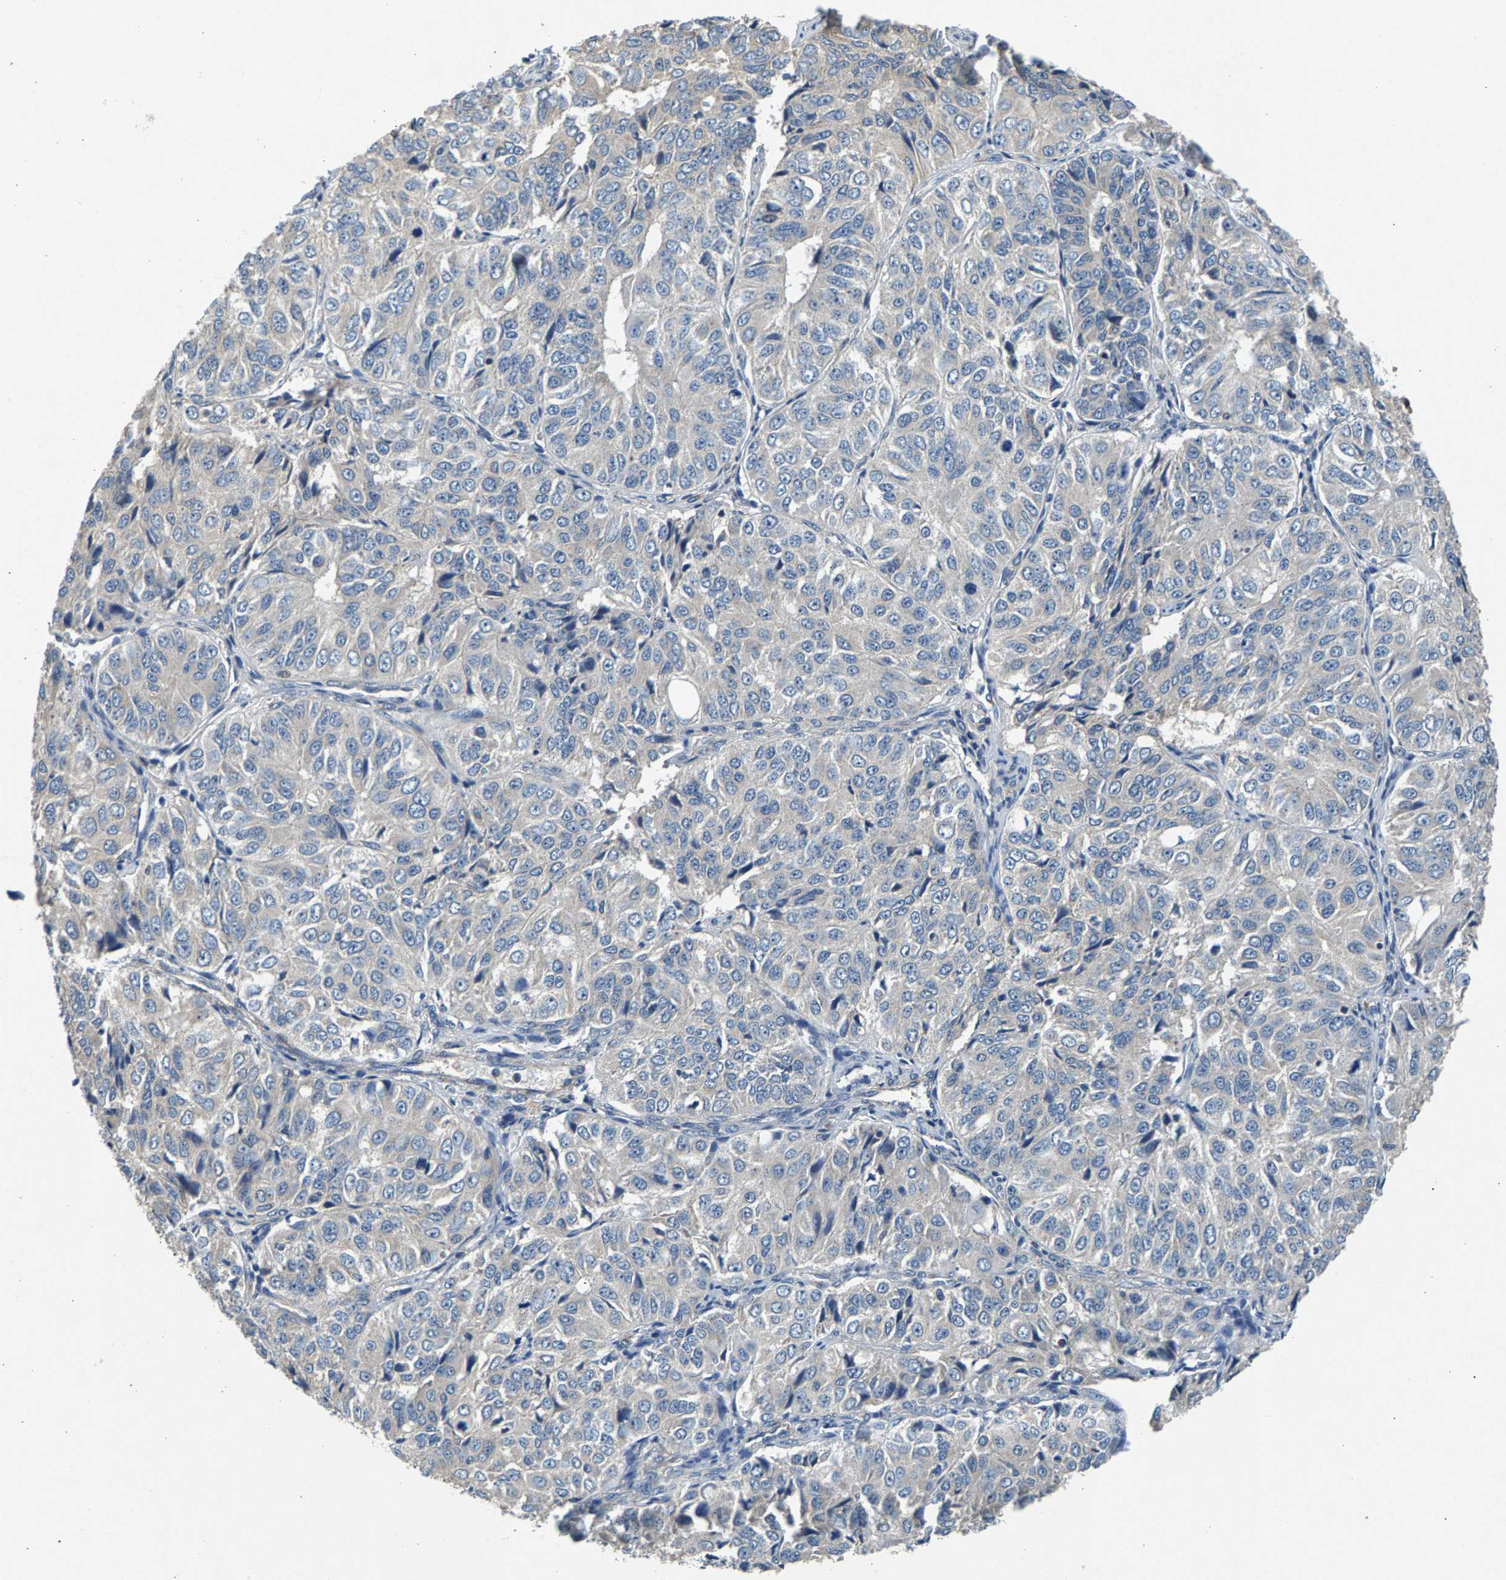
{"staining": {"intensity": "negative", "quantity": "none", "location": "none"}, "tissue": "ovarian cancer", "cell_type": "Tumor cells", "image_type": "cancer", "snomed": [{"axis": "morphology", "description": "Carcinoma, endometroid"}, {"axis": "topography", "description": "Ovary"}], "caption": "Immunohistochemical staining of ovarian cancer (endometroid carcinoma) shows no significant expression in tumor cells. (Immunohistochemistry (ihc), brightfield microscopy, high magnification).", "gene": "NT5C", "patient": {"sex": "female", "age": 51}}